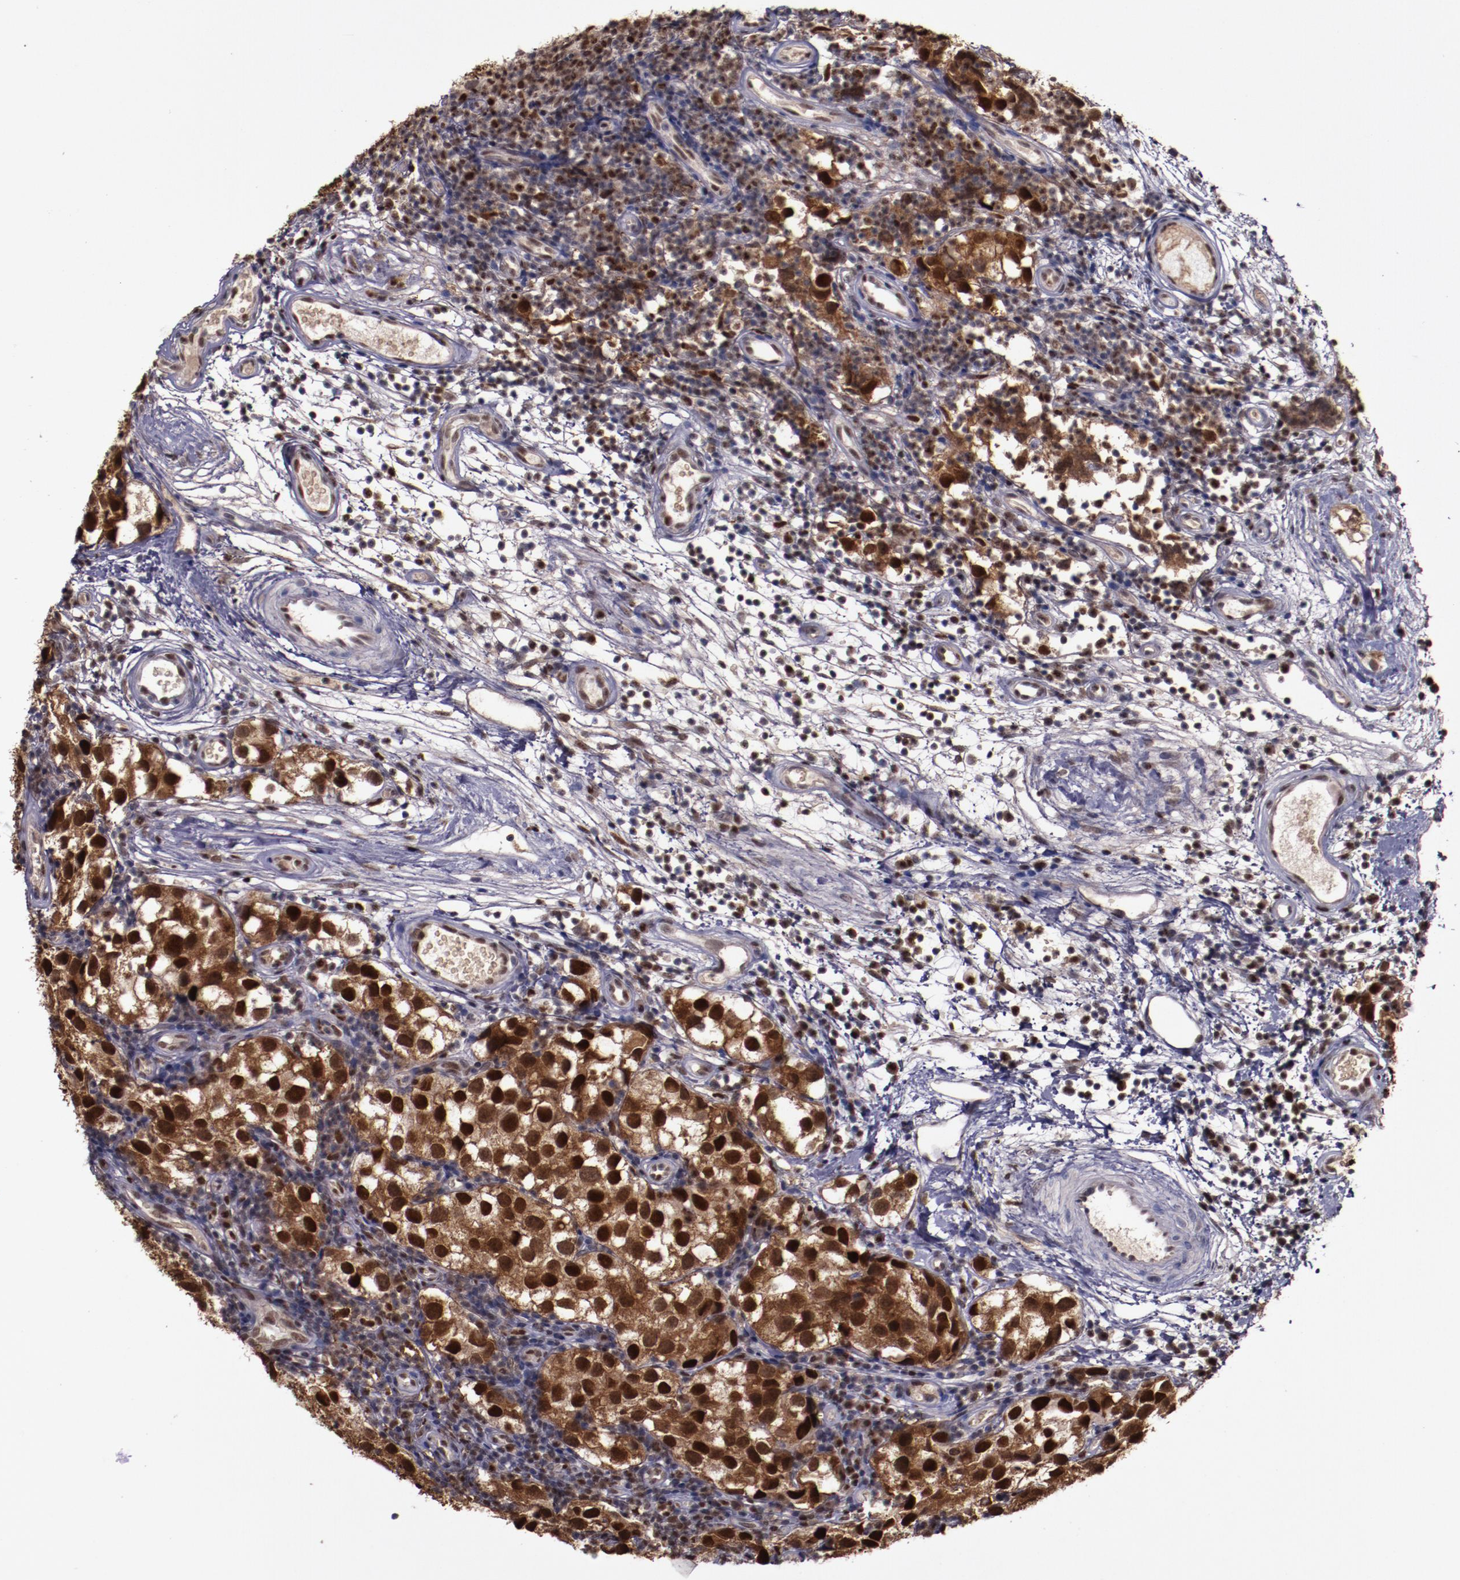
{"staining": {"intensity": "strong", "quantity": ">75%", "location": "cytoplasmic/membranous,nuclear"}, "tissue": "testis cancer", "cell_type": "Tumor cells", "image_type": "cancer", "snomed": [{"axis": "morphology", "description": "Seminoma, NOS"}, {"axis": "topography", "description": "Testis"}], "caption": "Protein staining shows strong cytoplasmic/membranous and nuclear positivity in approximately >75% of tumor cells in testis seminoma.", "gene": "CHEK2", "patient": {"sex": "male", "age": 39}}